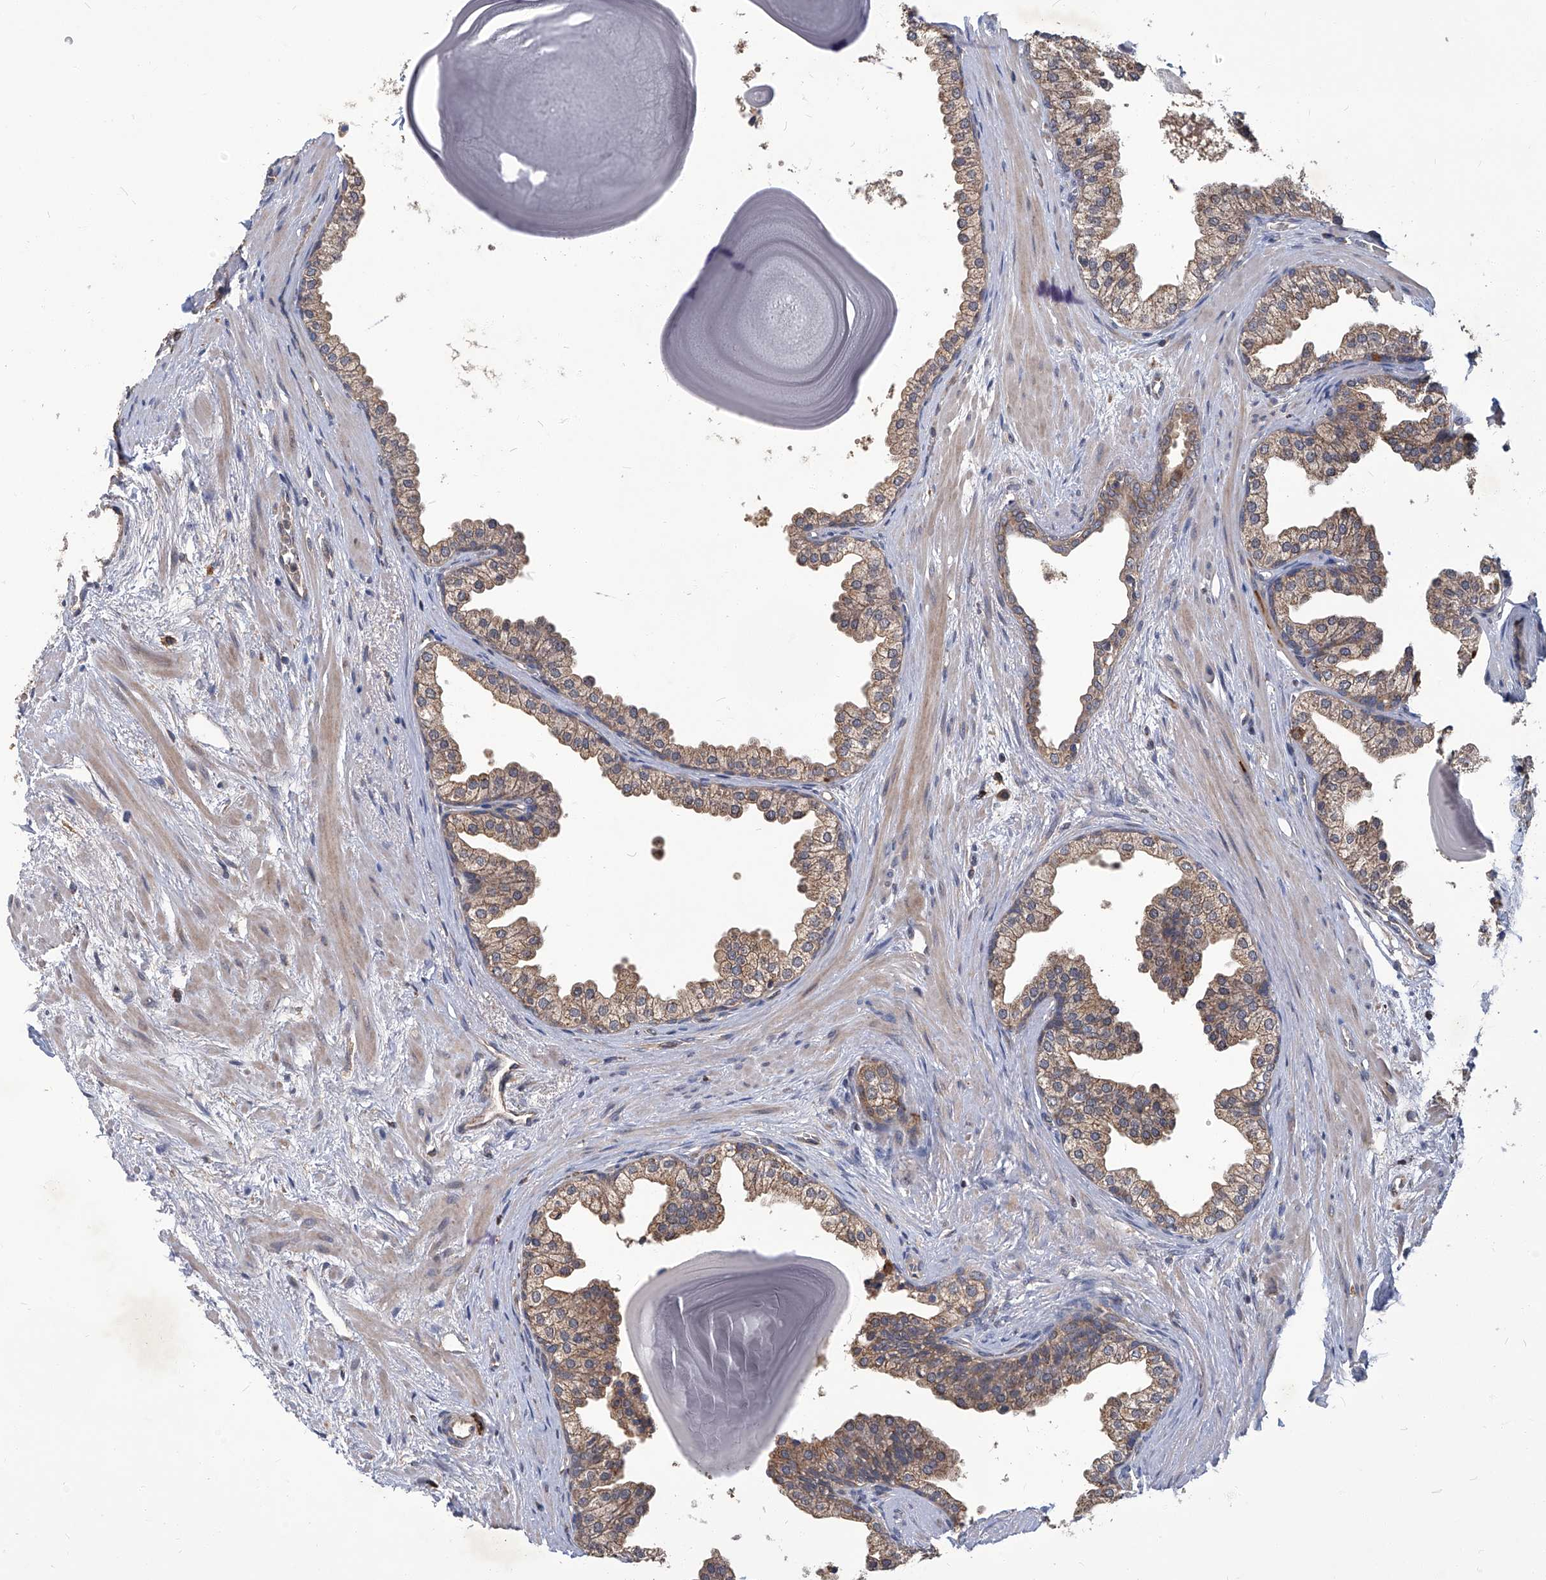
{"staining": {"intensity": "moderate", "quantity": ">75%", "location": "cytoplasmic/membranous"}, "tissue": "prostate", "cell_type": "Glandular cells", "image_type": "normal", "snomed": [{"axis": "morphology", "description": "Normal tissue, NOS"}, {"axis": "topography", "description": "Prostate"}], "caption": "Protein expression analysis of benign human prostate reveals moderate cytoplasmic/membranous staining in approximately >75% of glandular cells.", "gene": "TNFRSF13B", "patient": {"sex": "male", "age": 48}}